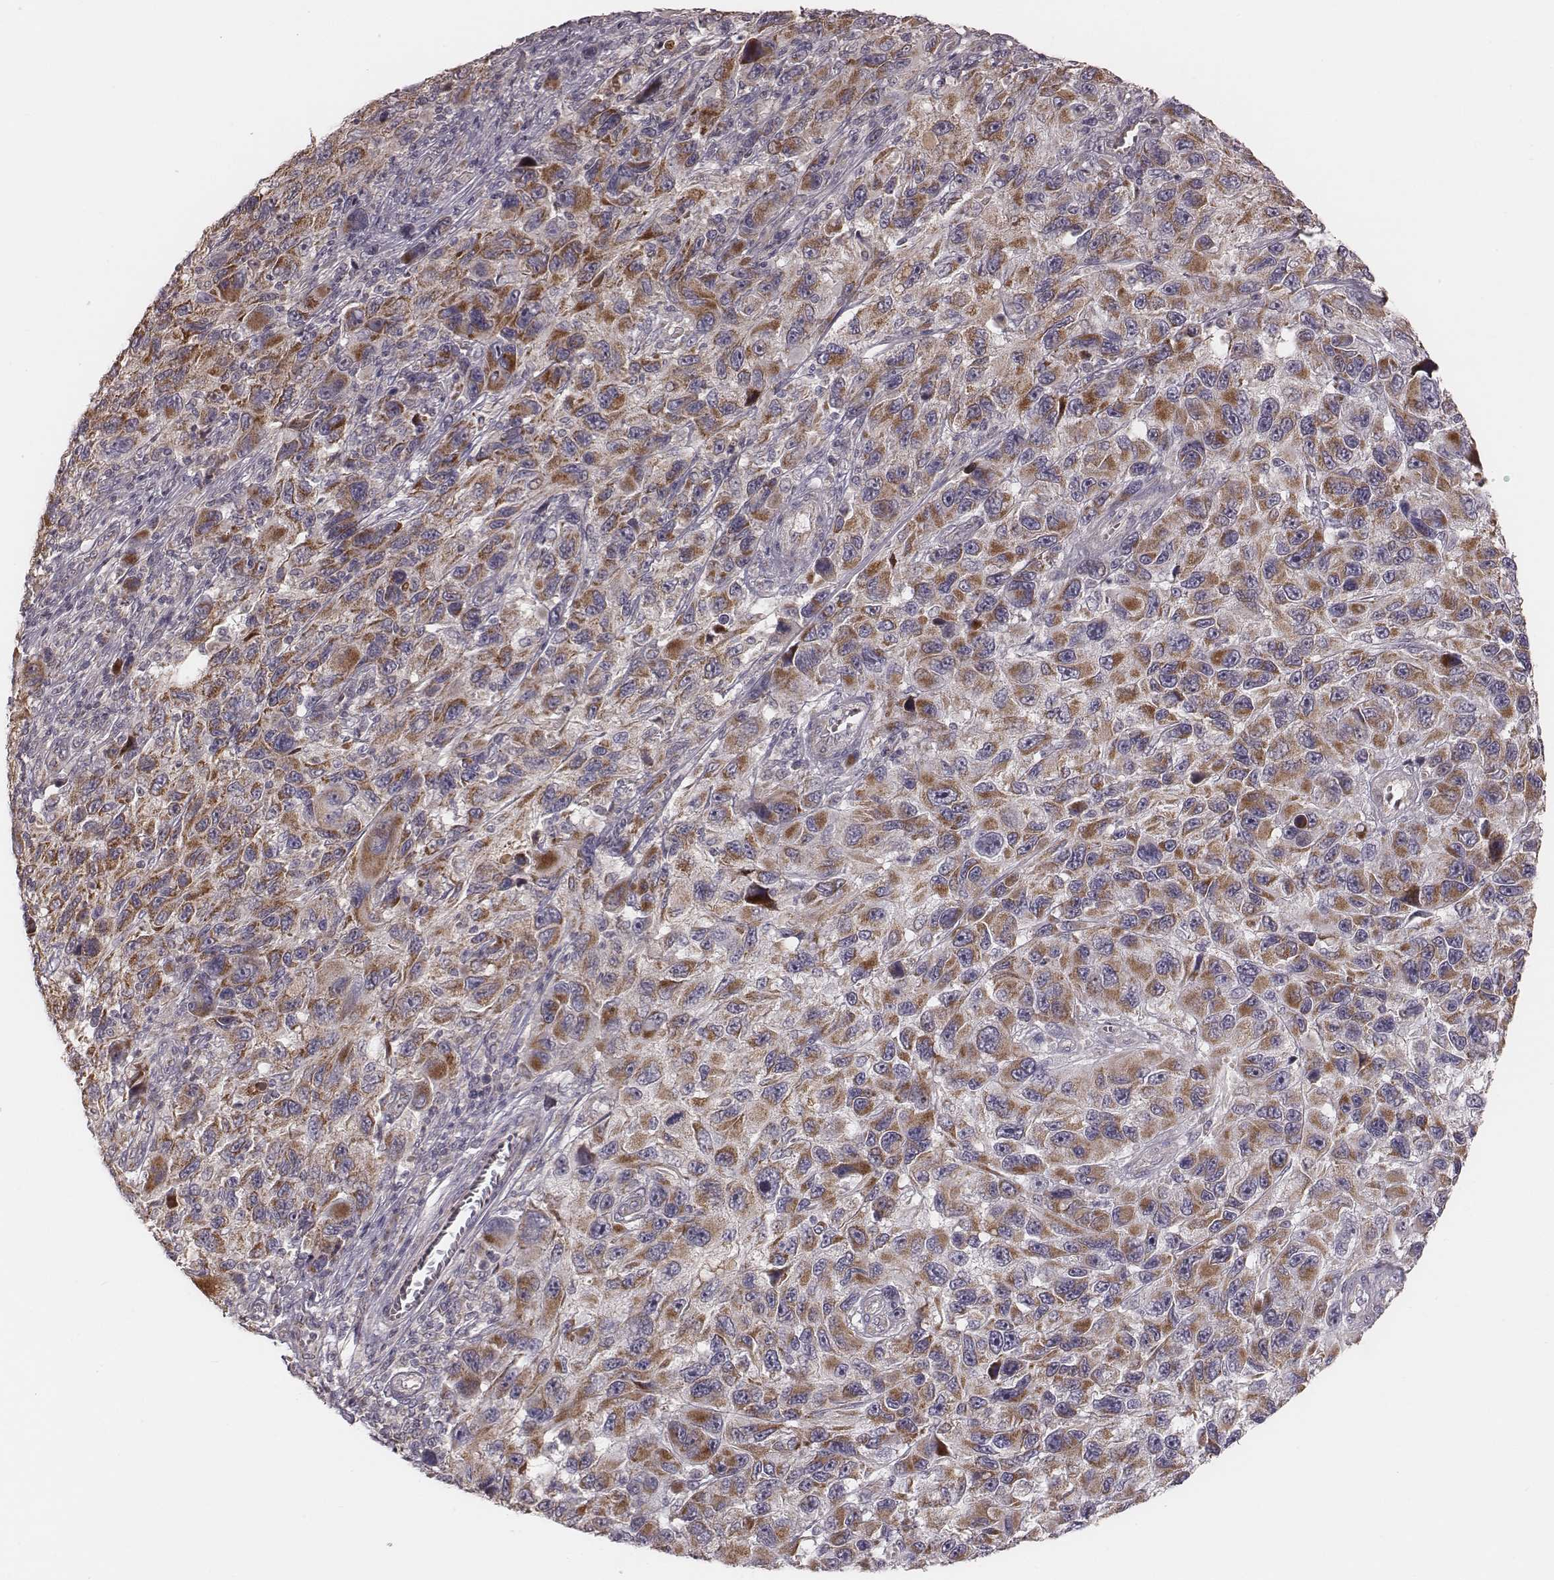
{"staining": {"intensity": "moderate", "quantity": ">75%", "location": "cytoplasmic/membranous"}, "tissue": "melanoma", "cell_type": "Tumor cells", "image_type": "cancer", "snomed": [{"axis": "morphology", "description": "Malignant melanoma, NOS"}, {"axis": "topography", "description": "Skin"}], "caption": "IHC micrograph of neoplastic tissue: malignant melanoma stained using immunohistochemistry (IHC) exhibits medium levels of moderate protein expression localized specifically in the cytoplasmic/membranous of tumor cells, appearing as a cytoplasmic/membranous brown color.", "gene": "MRPS27", "patient": {"sex": "male", "age": 53}}